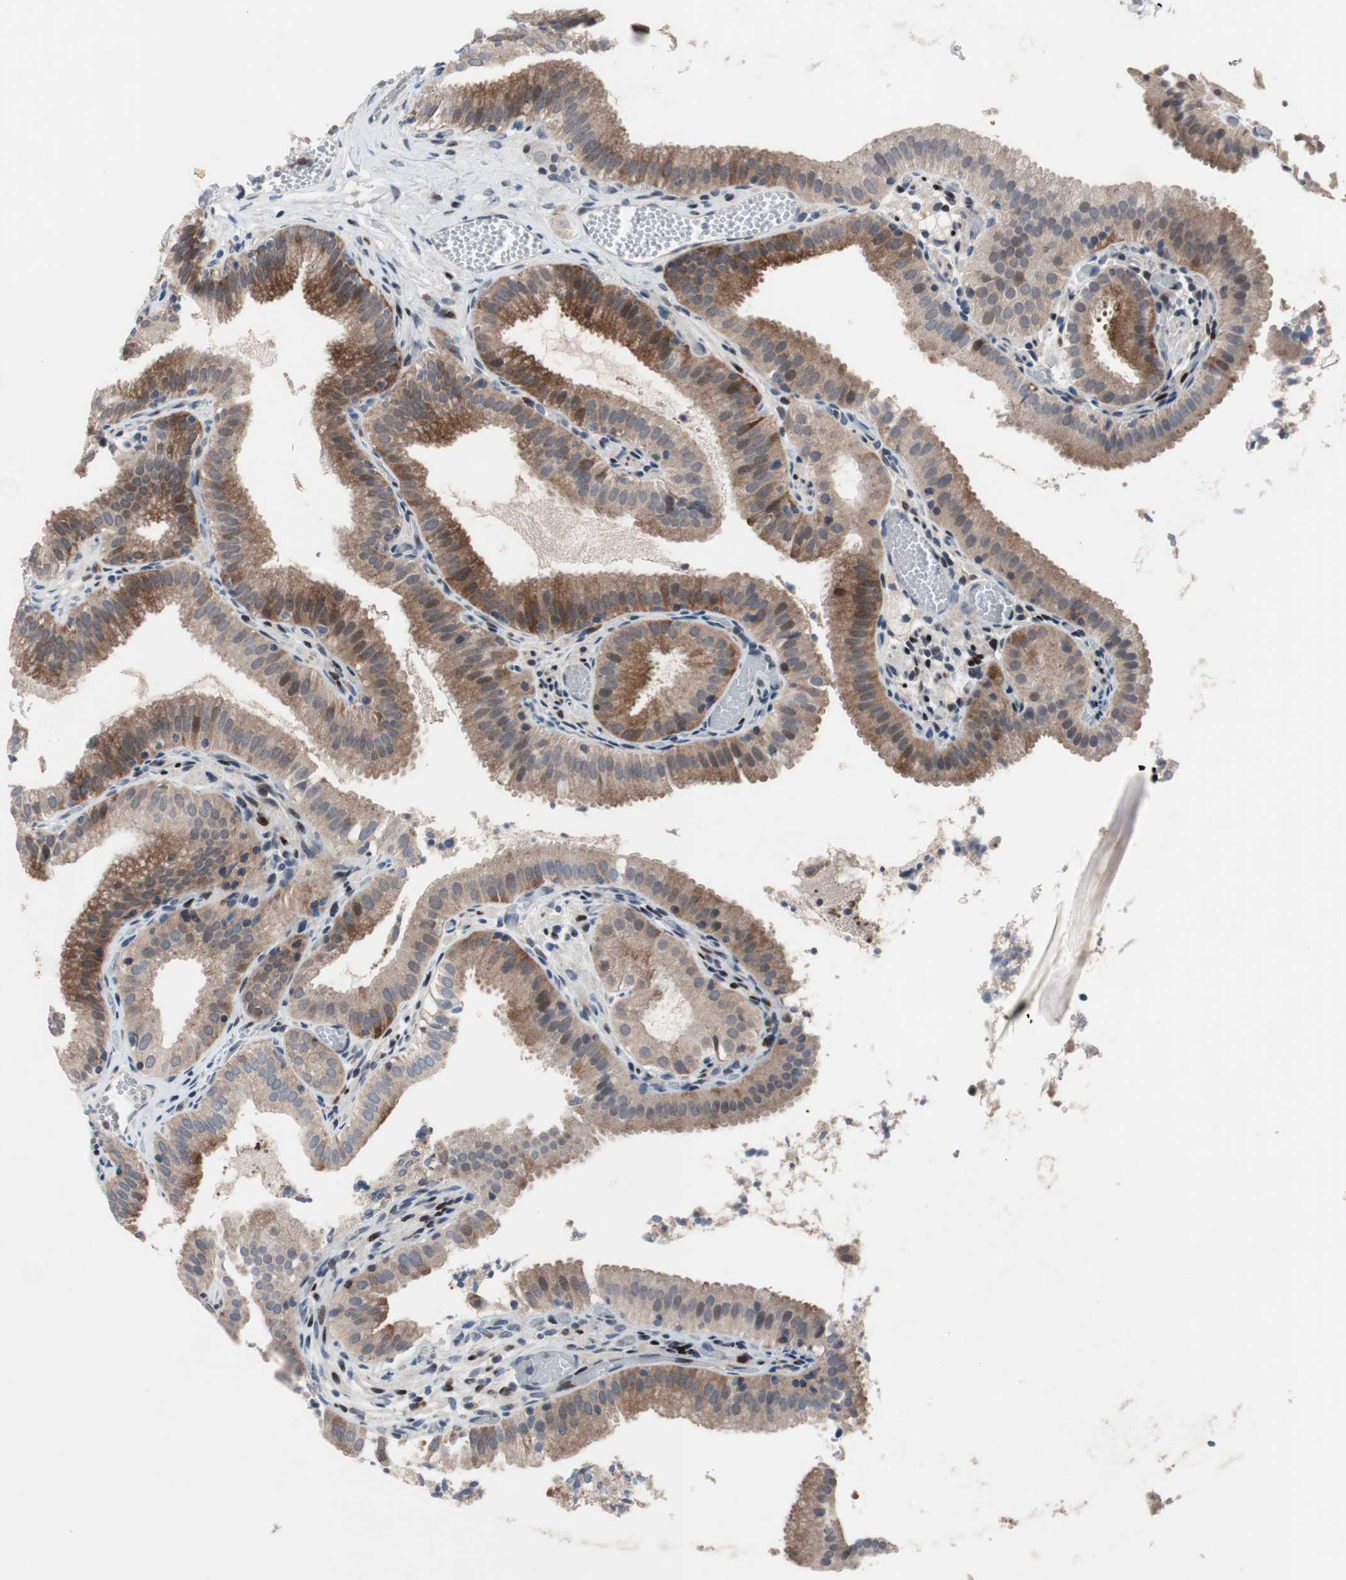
{"staining": {"intensity": "moderate", "quantity": ">75%", "location": "cytoplasmic/membranous"}, "tissue": "gallbladder", "cell_type": "Glandular cells", "image_type": "normal", "snomed": [{"axis": "morphology", "description": "Normal tissue, NOS"}, {"axis": "topography", "description": "Gallbladder"}], "caption": "IHC of normal human gallbladder demonstrates medium levels of moderate cytoplasmic/membranous expression in about >75% of glandular cells. (DAB IHC, brown staining for protein, blue staining for nuclei).", "gene": "MUTYH", "patient": {"sex": "male", "age": 54}}